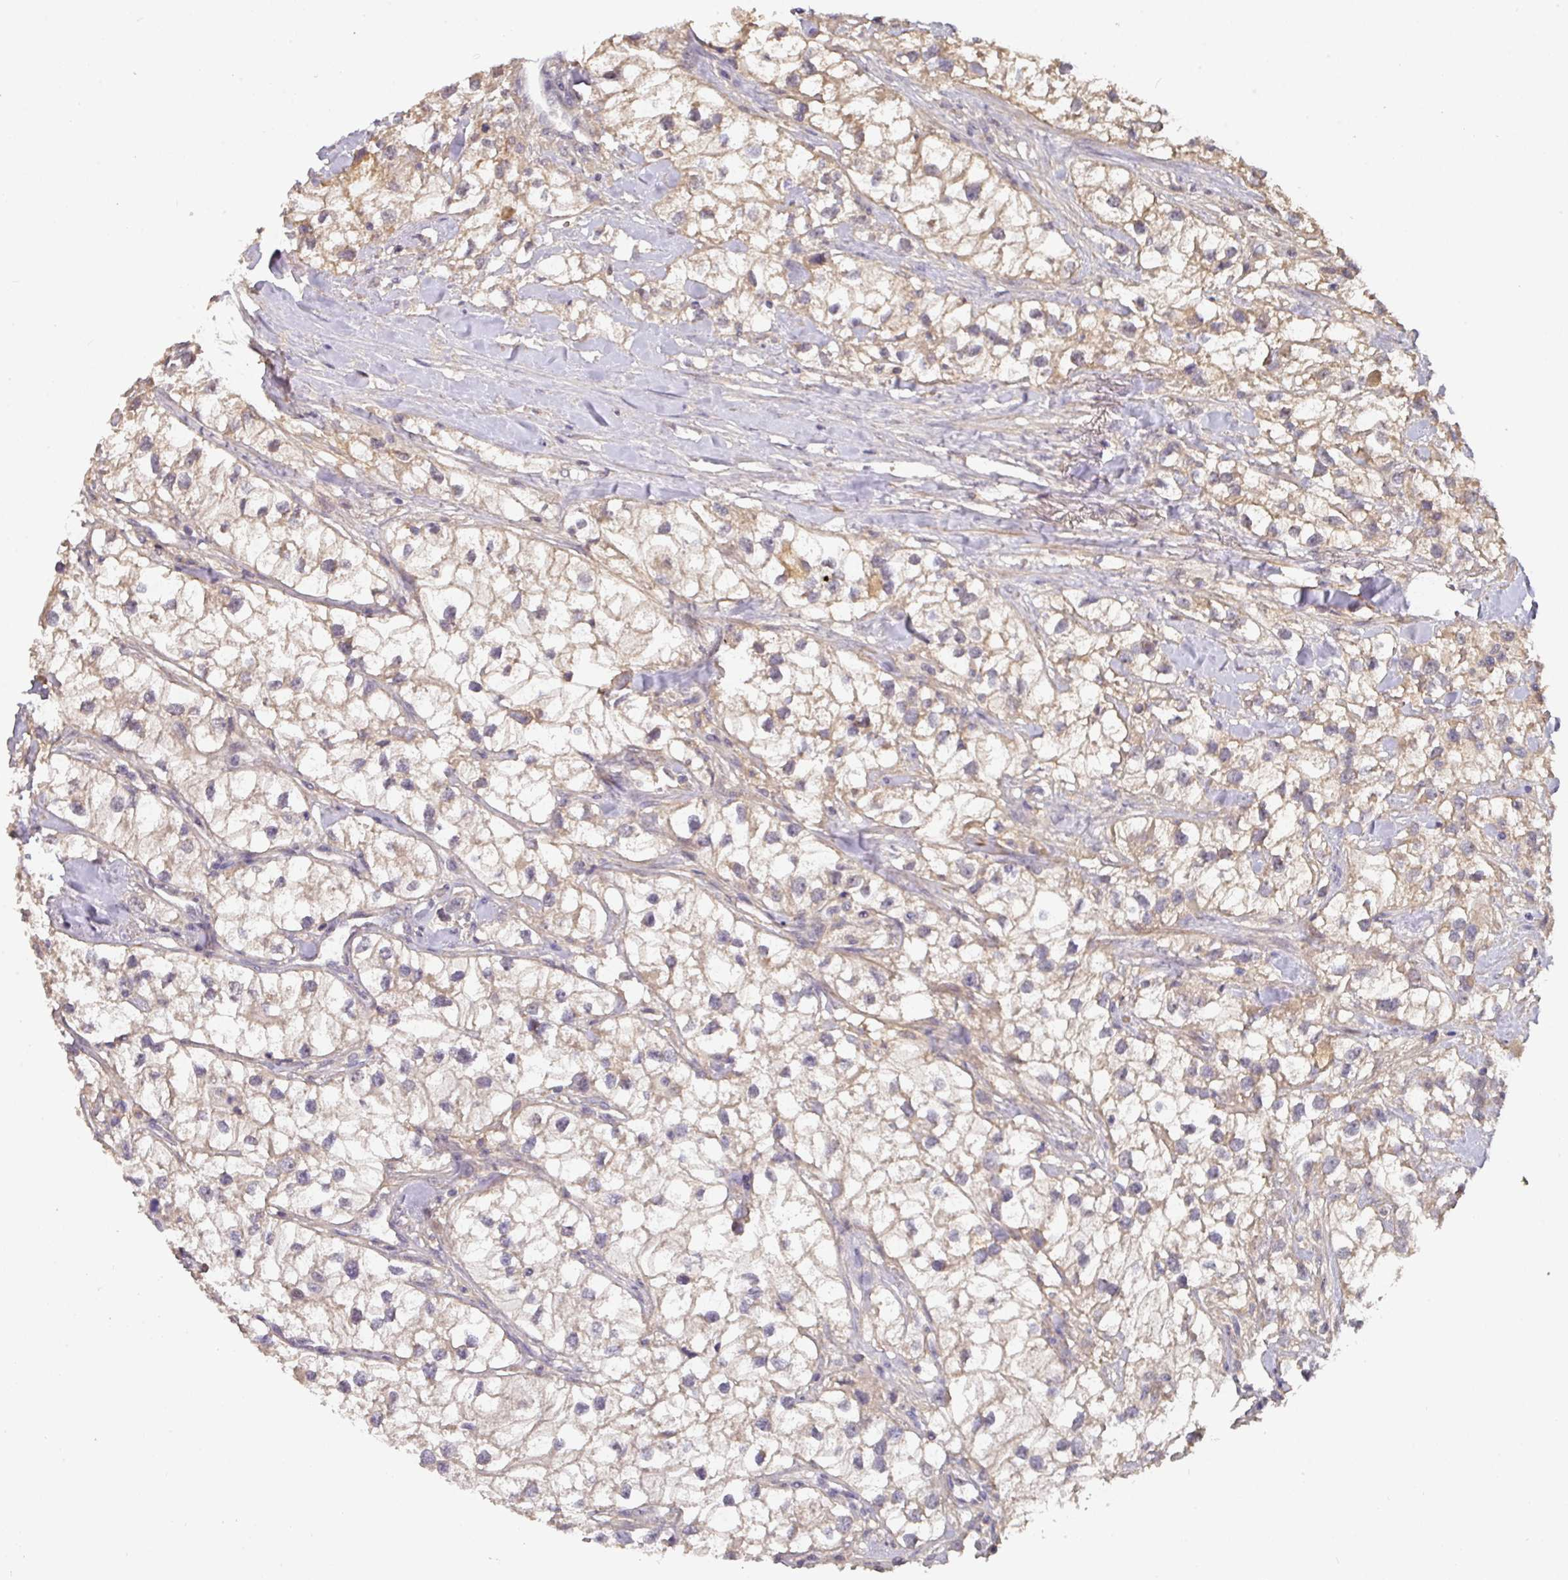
{"staining": {"intensity": "weak", "quantity": "25%-75%", "location": "cytoplasmic/membranous"}, "tissue": "renal cancer", "cell_type": "Tumor cells", "image_type": "cancer", "snomed": [{"axis": "morphology", "description": "Adenocarcinoma, NOS"}, {"axis": "topography", "description": "Kidney"}], "caption": "Renal adenocarcinoma was stained to show a protein in brown. There is low levels of weak cytoplasmic/membranous staining in about 25%-75% of tumor cells.", "gene": "ACVR2B", "patient": {"sex": "male", "age": 59}}